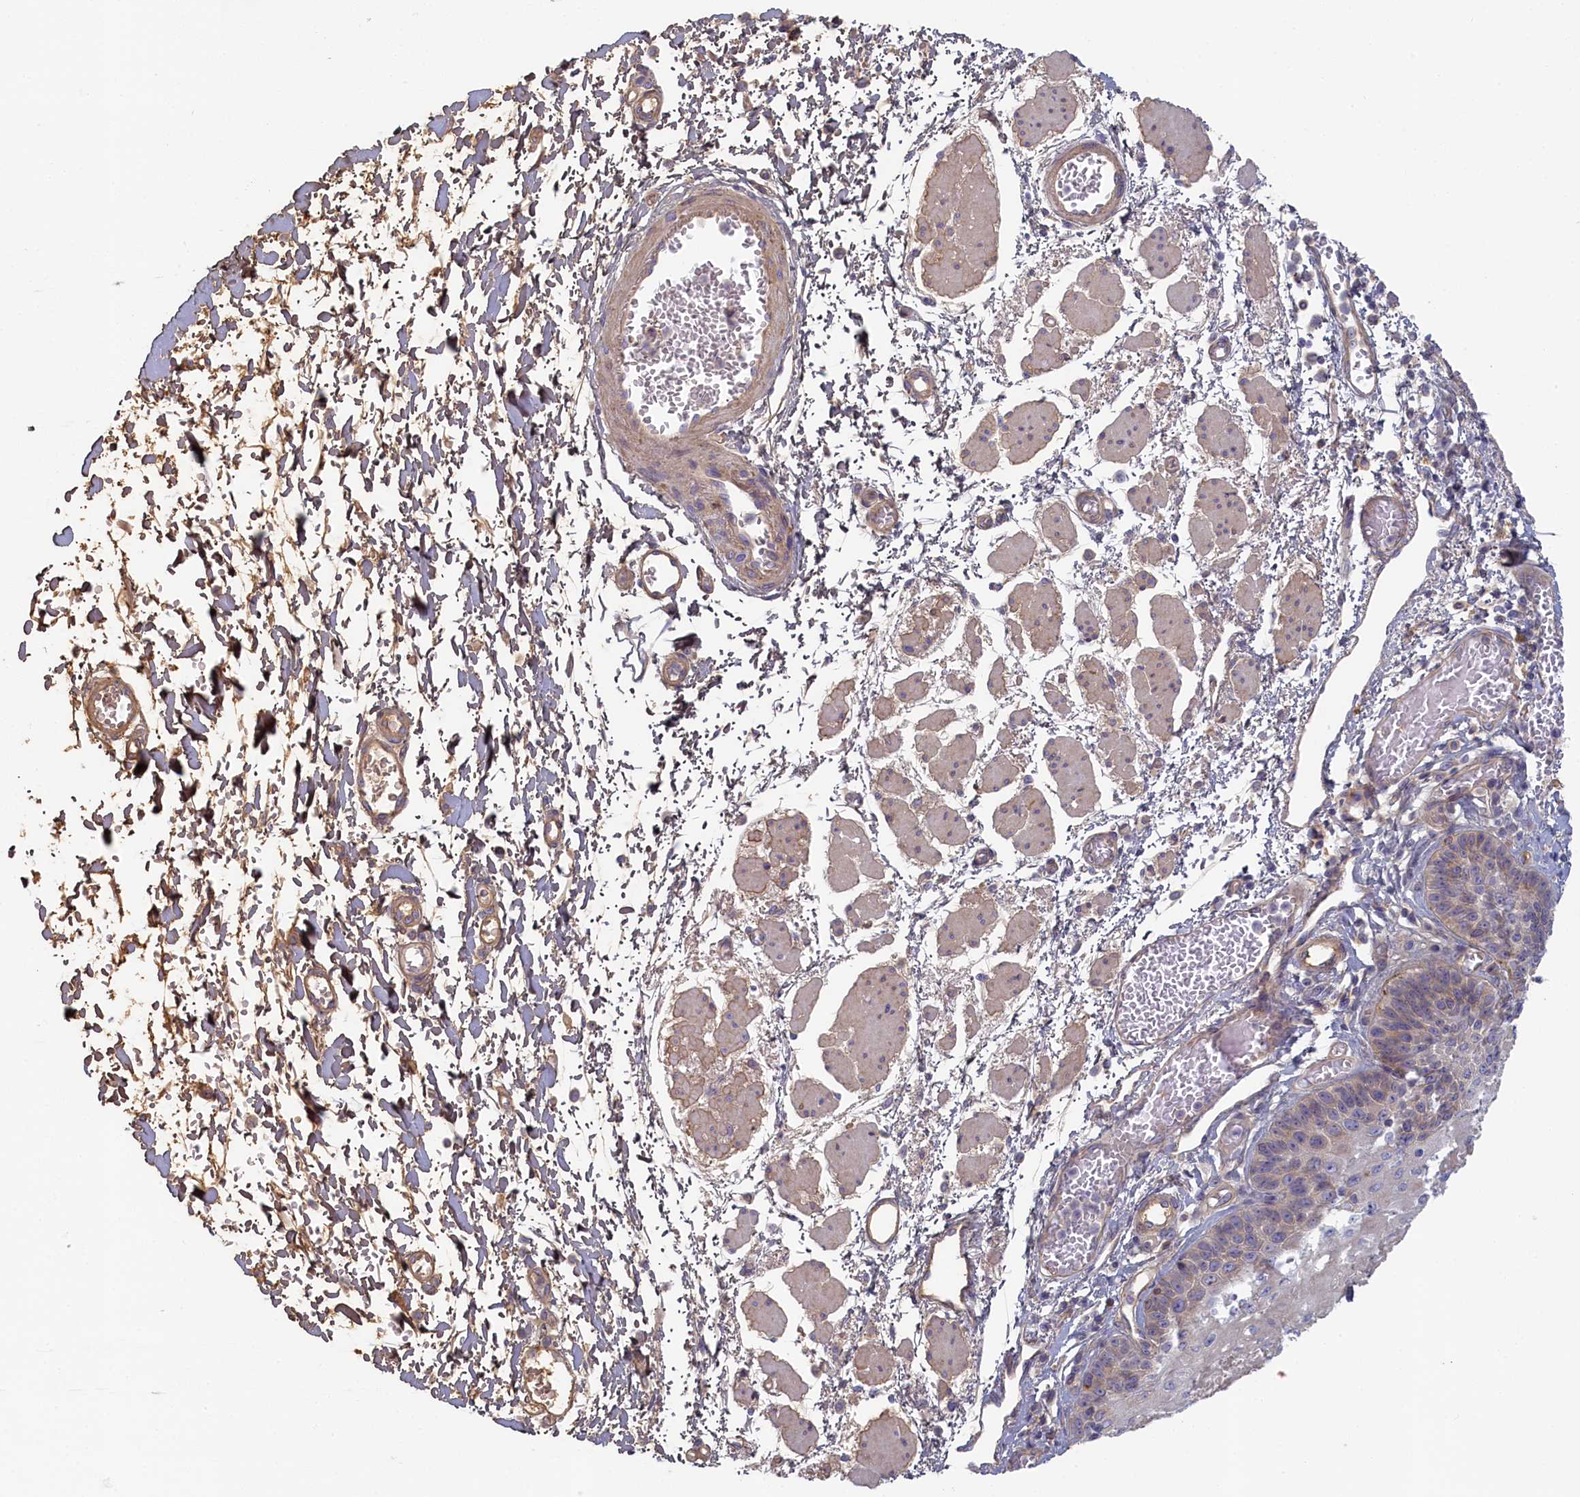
{"staining": {"intensity": "weak", "quantity": "25%-75%", "location": "cytoplasmic/membranous"}, "tissue": "esophagus", "cell_type": "Squamous epithelial cells", "image_type": "normal", "snomed": [{"axis": "morphology", "description": "Normal tissue, NOS"}, {"axis": "topography", "description": "Esophagus"}], "caption": "Immunohistochemistry micrograph of unremarkable esophagus: esophagus stained using immunohistochemistry (IHC) exhibits low levels of weak protein expression localized specifically in the cytoplasmic/membranous of squamous epithelial cells, appearing as a cytoplasmic/membranous brown color.", "gene": "STX16", "patient": {"sex": "male", "age": 81}}